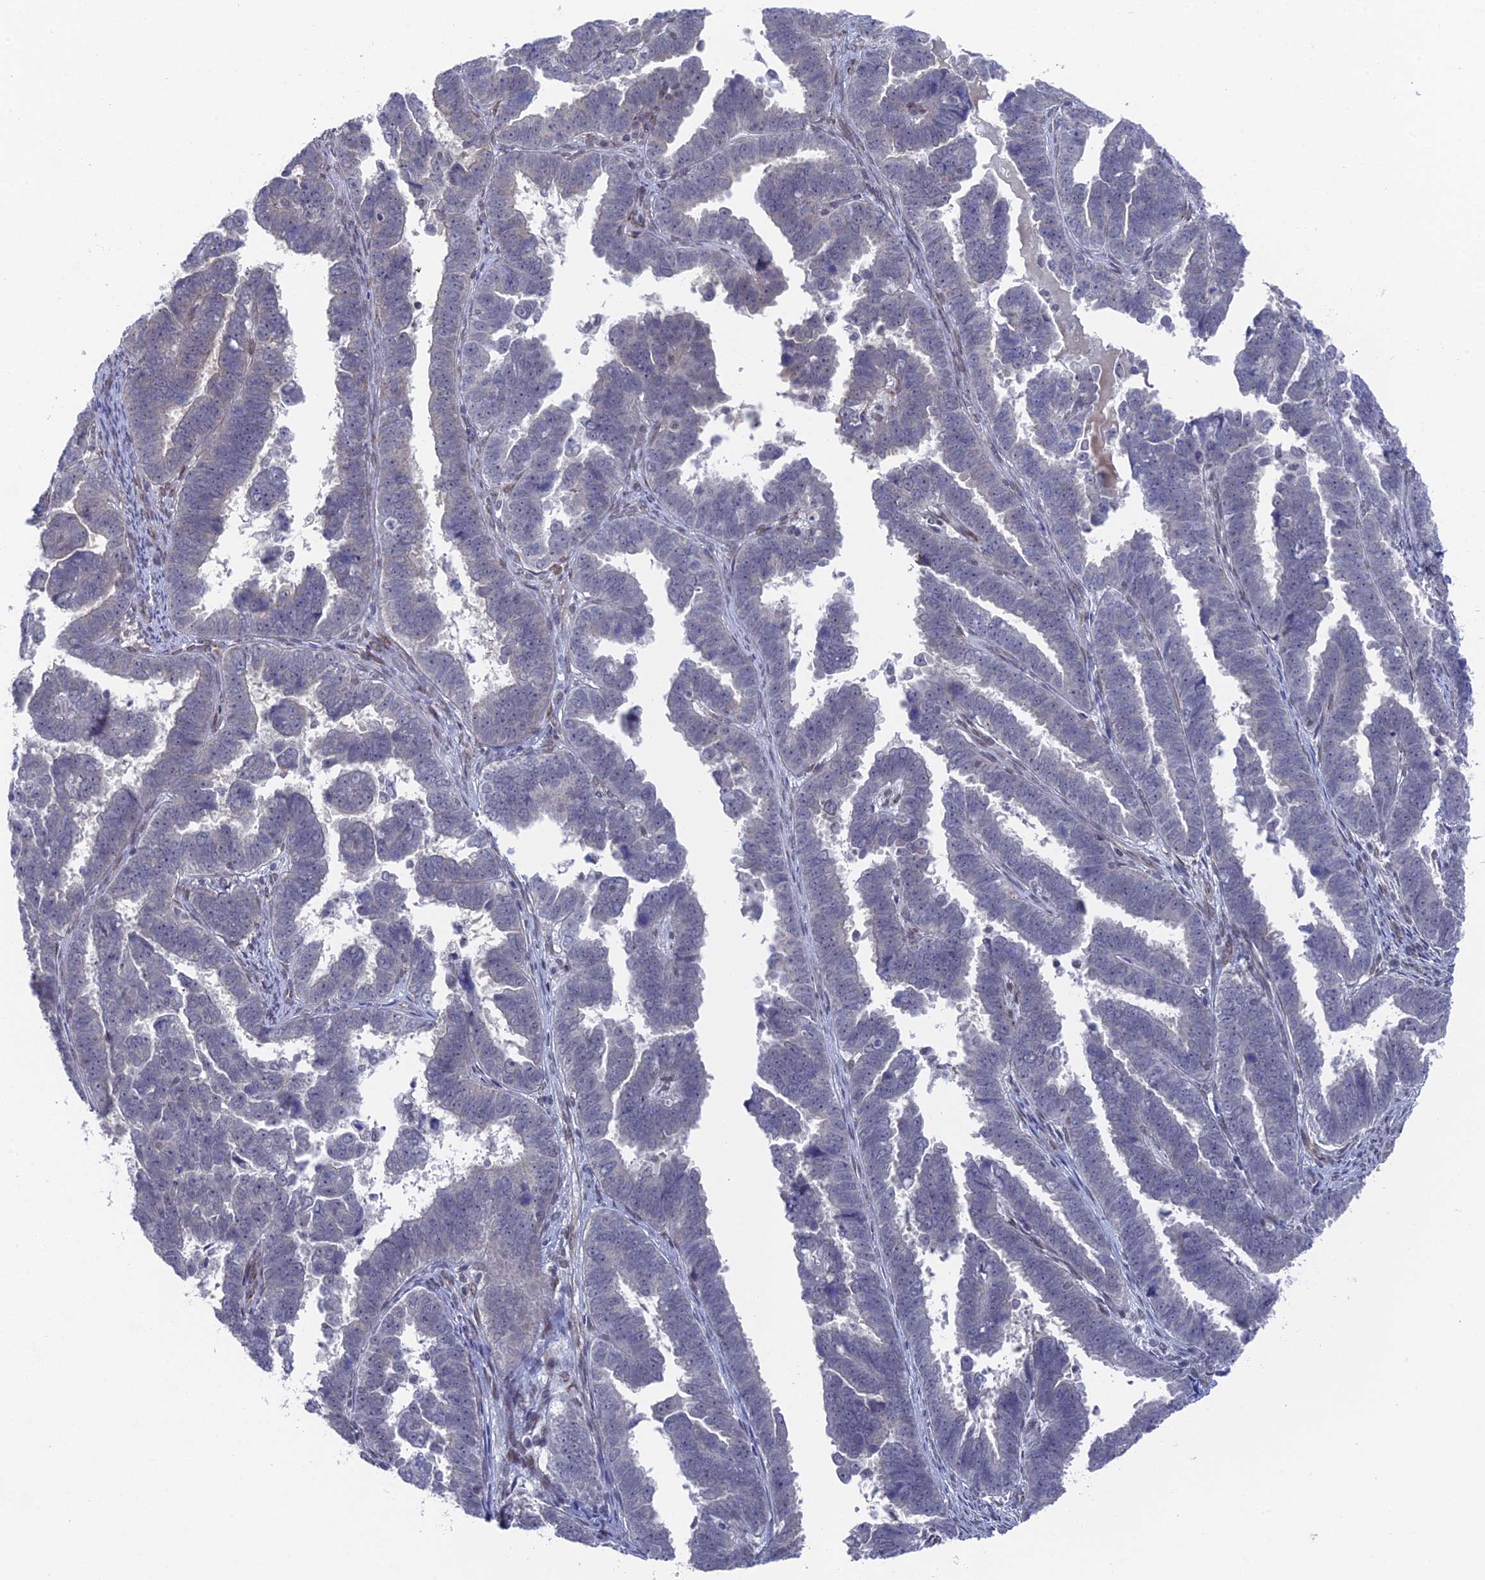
{"staining": {"intensity": "negative", "quantity": "none", "location": "none"}, "tissue": "endometrial cancer", "cell_type": "Tumor cells", "image_type": "cancer", "snomed": [{"axis": "morphology", "description": "Adenocarcinoma, NOS"}, {"axis": "topography", "description": "Endometrium"}], "caption": "The IHC micrograph has no significant staining in tumor cells of endometrial adenocarcinoma tissue. Nuclei are stained in blue.", "gene": "FHIP2A", "patient": {"sex": "female", "age": 75}}